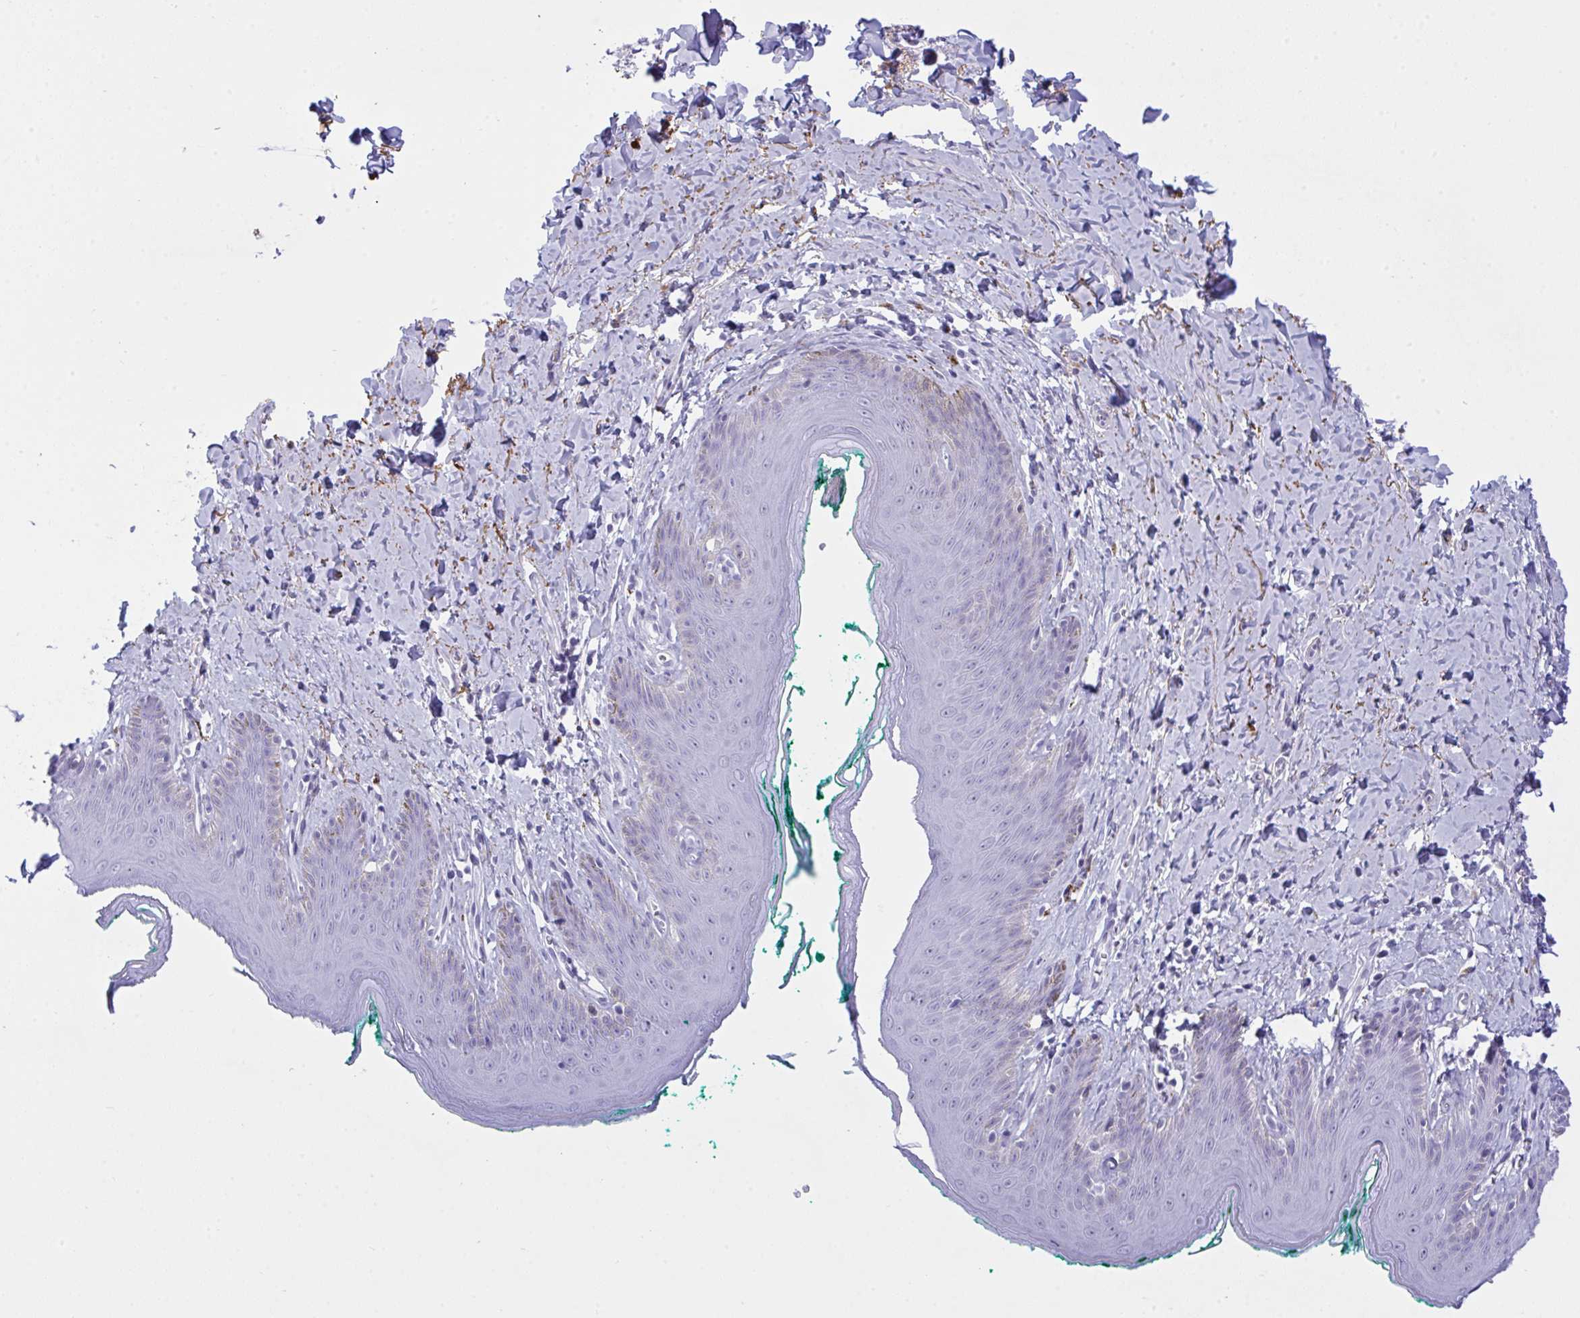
{"staining": {"intensity": "negative", "quantity": "none", "location": "none"}, "tissue": "skin", "cell_type": "Epidermal cells", "image_type": "normal", "snomed": [{"axis": "morphology", "description": "Normal tissue, NOS"}, {"axis": "topography", "description": "Vulva"}, {"axis": "topography", "description": "Peripheral nerve tissue"}], "caption": "DAB immunohistochemical staining of benign human skin demonstrates no significant staining in epidermal cells. (DAB immunohistochemistry (IHC) visualized using brightfield microscopy, high magnification).", "gene": "ELN", "patient": {"sex": "female", "age": 66}}